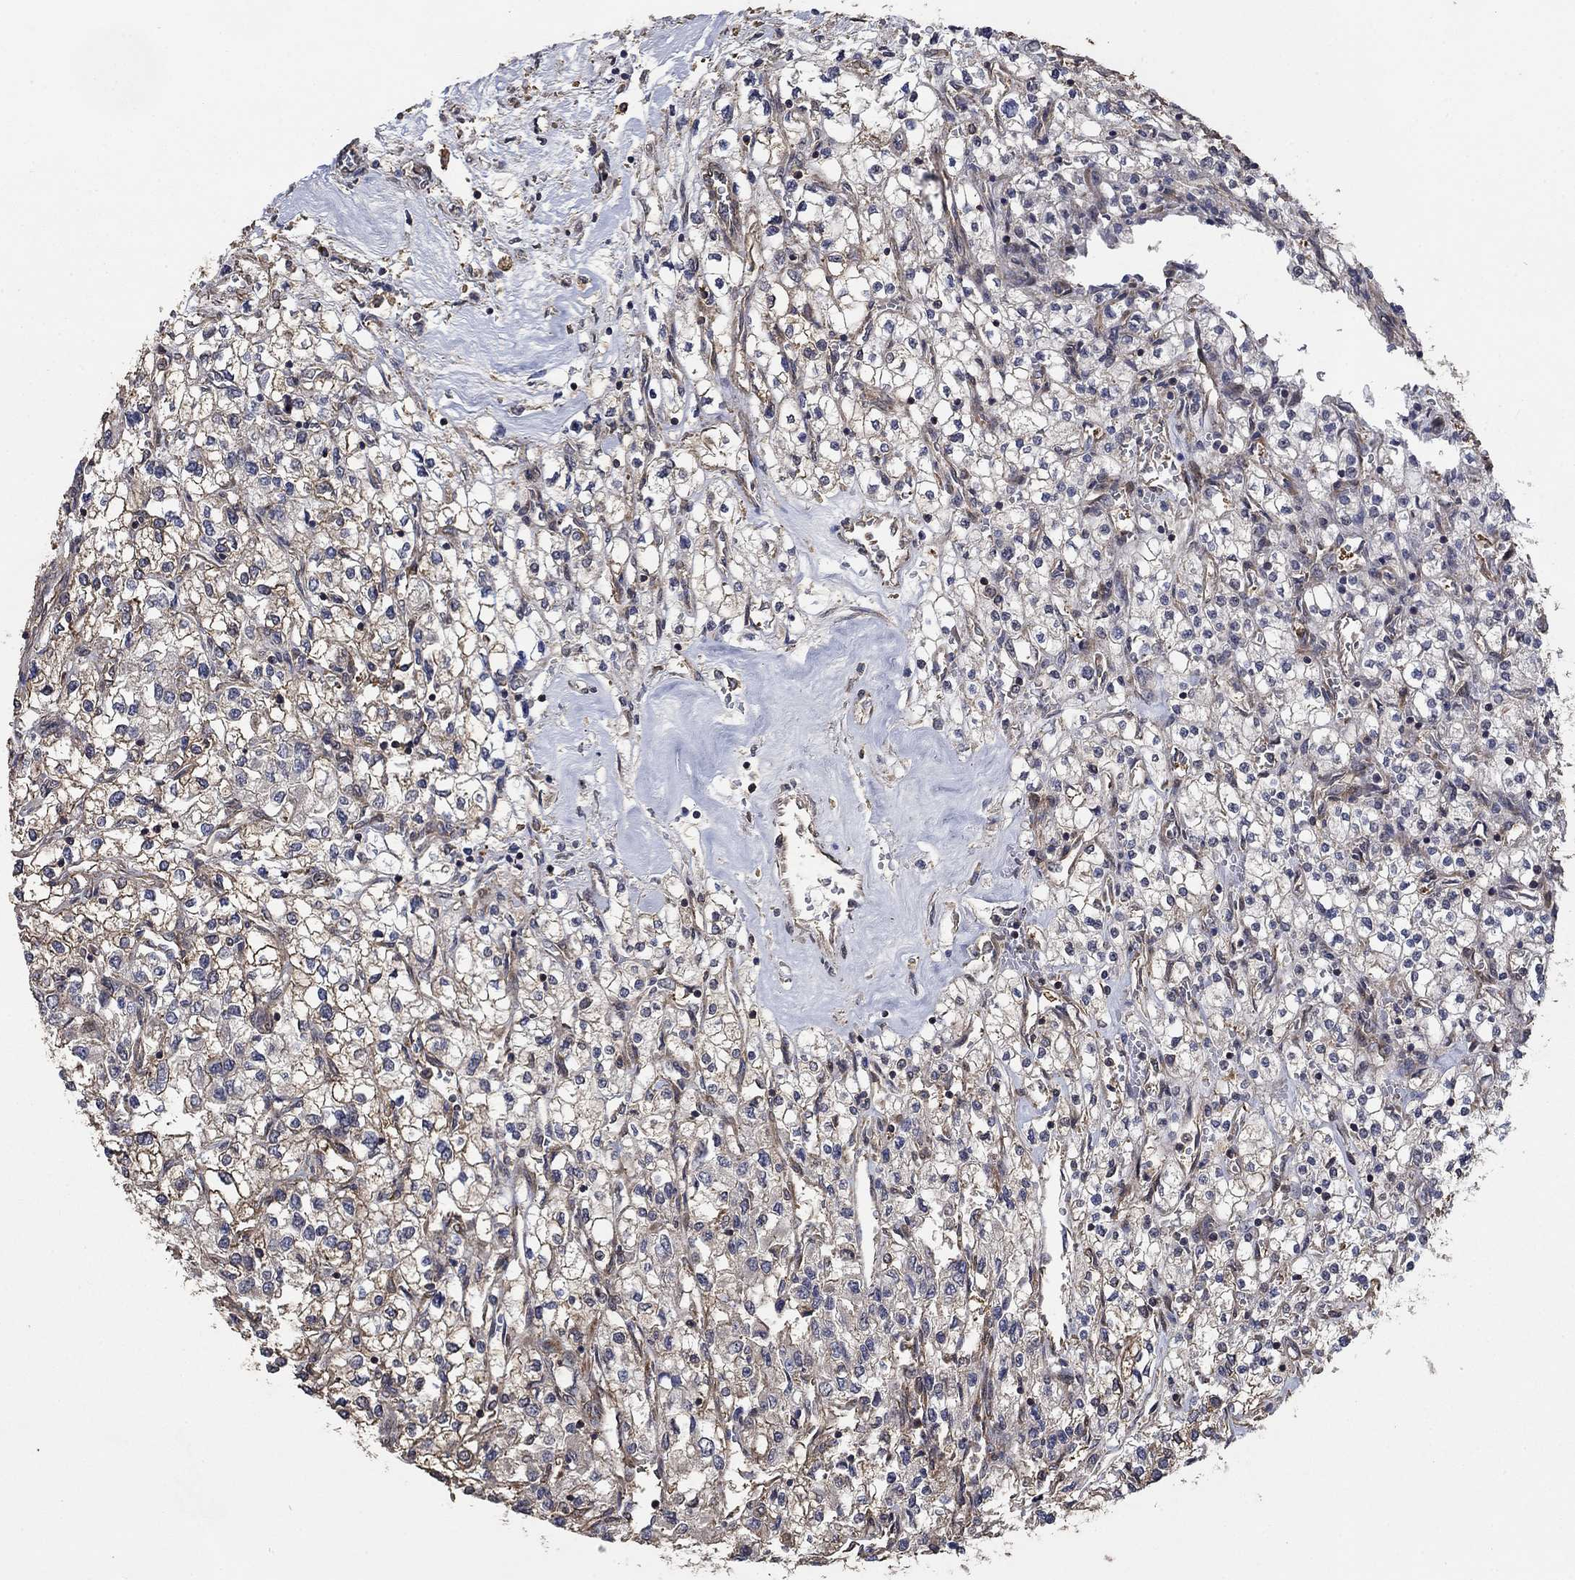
{"staining": {"intensity": "moderate", "quantity": "<25%", "location": "cytoplasmic/membranous"}, "tissue": "renal cancer", "cell_type": "Tumor cells", "image_type": "cancer", "snomed": [{"axis": "morphology", "description": "Adenocarcinoma, NOS"}, {"axis": "topography", "description": "Kidney"}], "caption": "Immunohistochemistry (DAB) staining of human adenocarcinoma (renal) reveals moderate cytoplasmic/membranous protein positivity in about <25% of tumor cells.", "gene": "PDE3A", "patient": {"sex": "male", "age": 80}}